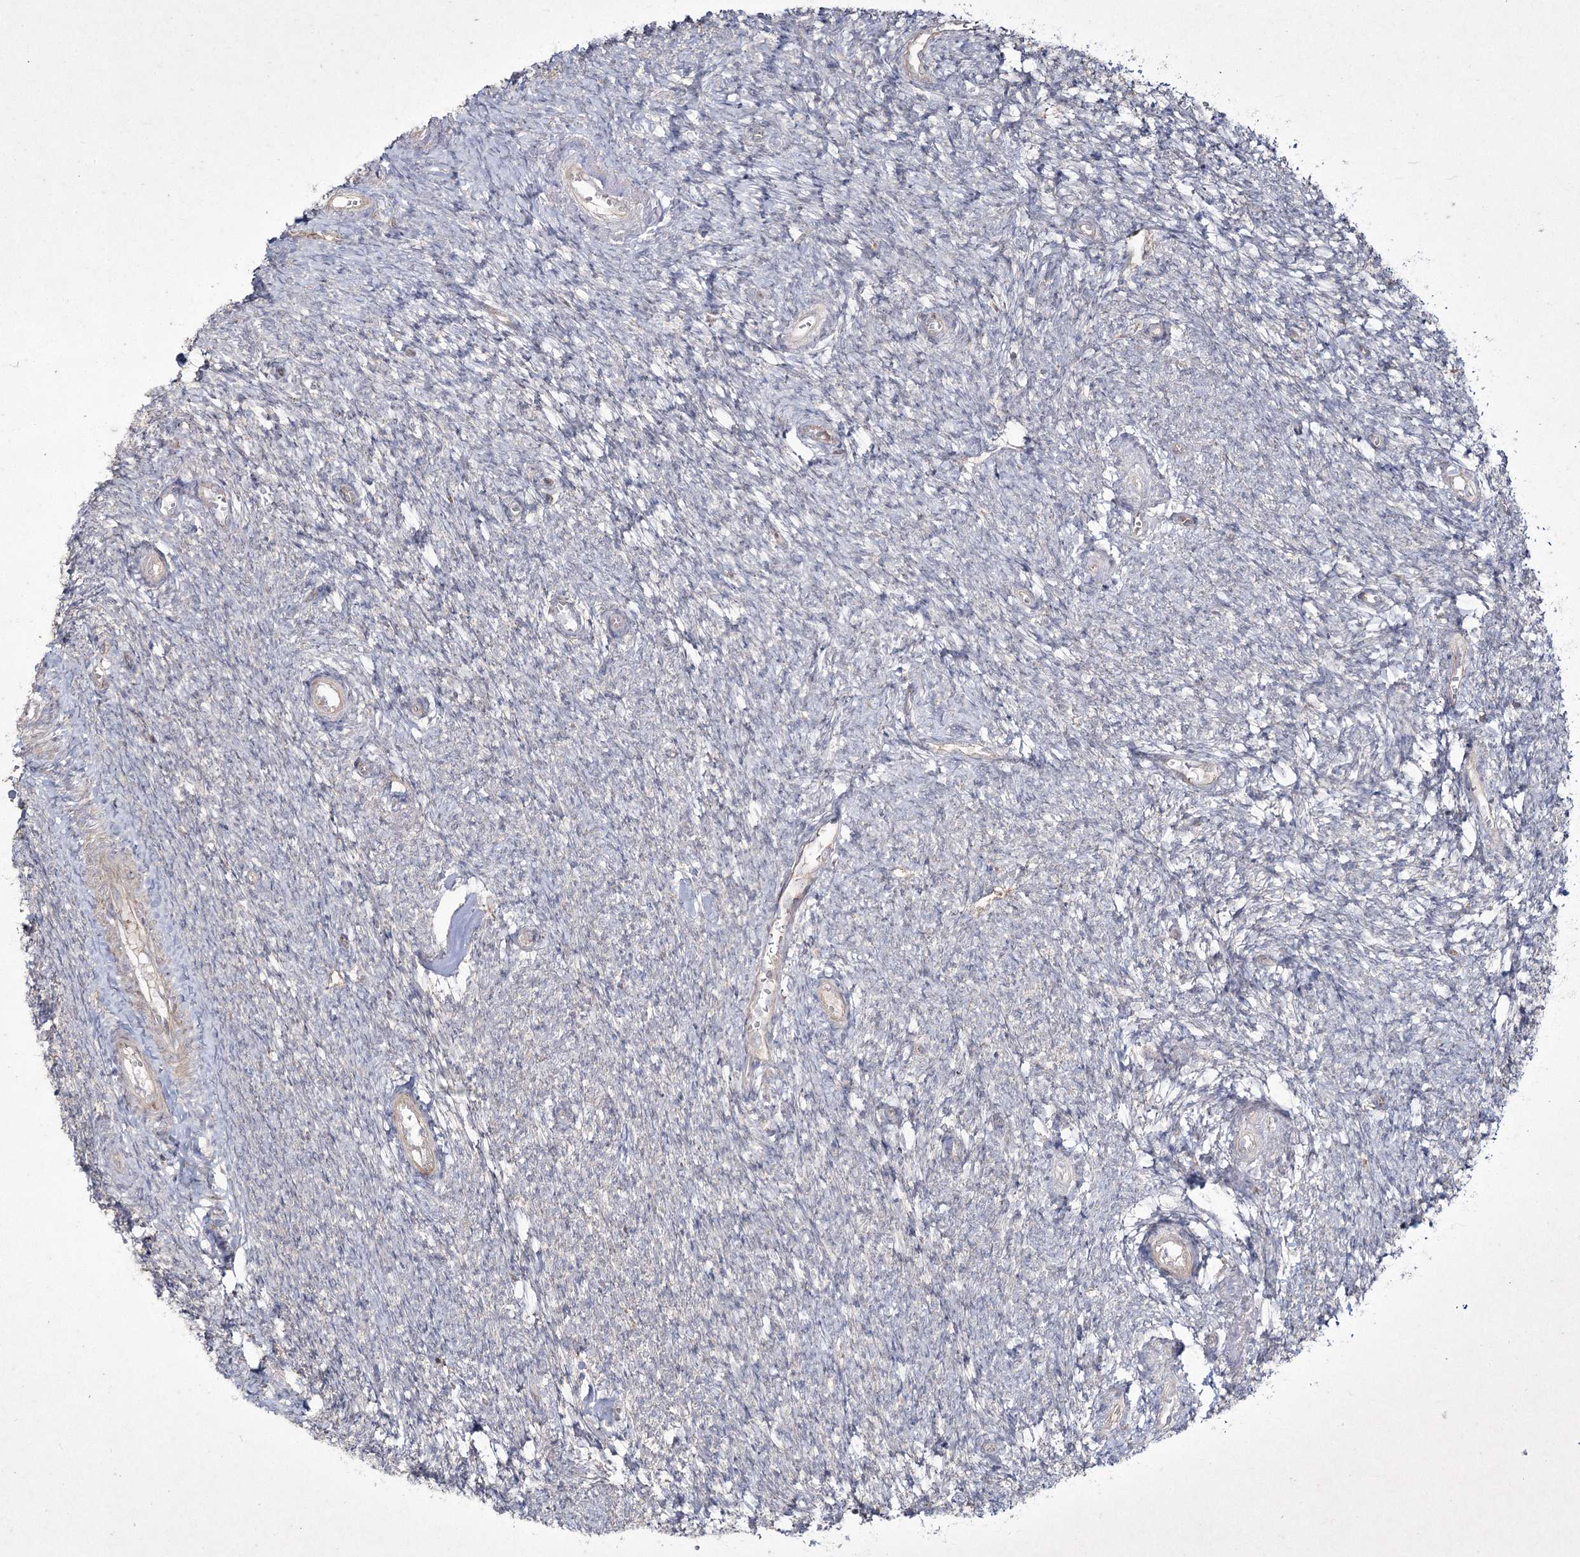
{"staining": {"intensity": "negative", "quantity": "none", "location": "none"}, "tissue": "ovary", "cell_type": "Ovarian stroma cells", "image_type": "normal", "snomed": [{"axis": "morphology", "description": "Normal tissue, NOS"}, {"axis": "topography", "description": "Ovary"}], "caption": "Ovary was stained to show a protein in brown. There is no significant staining in ovarian stroma cells. Nuclei are stained in blue.", "gene": "SH3TC1", "patient": {"sex": "female", "age": 44}}